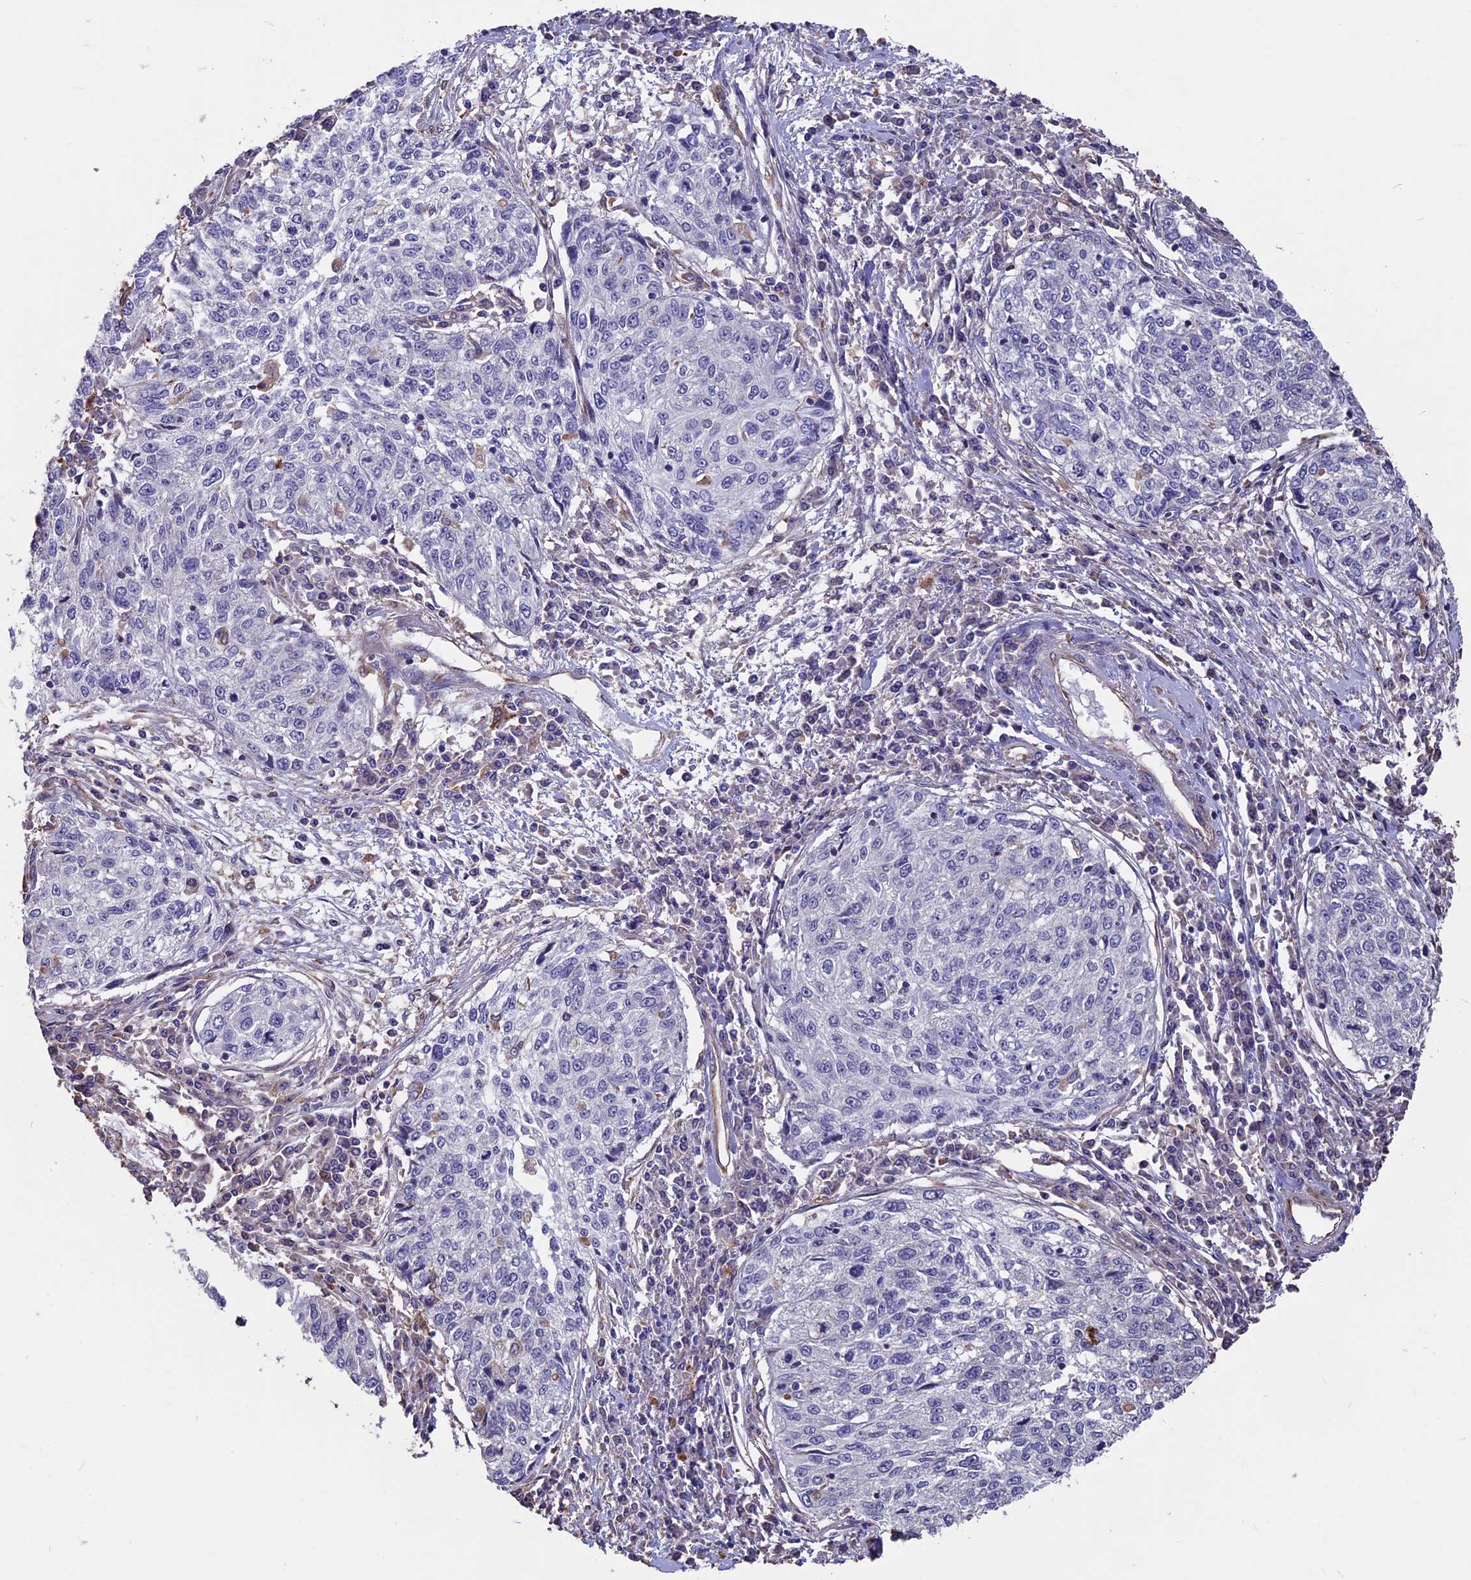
{"staining": {"intensity": "negative", "quantity": "none", "location": "none"}, "tissue": "cervical cancer", "cell_type": "Tumor cells", "image_type": "cancer", "snomed": [{"axis": "morphology", "description": "Squamous cell carcinoma, NOS"}, {"axis": "topography", "description": "Cervix"}], "caption": "Immunohistochemistry (IHC) histopathology image of neoplastic tissue: cervical cancer stained with DAB (3,3'-diaminobenzidine) exhibits no significant protein expression in tumor cells. (Brightfield microscopy of DAB (3,3'-diaminobenzidine) immunohistochemistry (IHC) at high magnification).", "gene": "SEH1L", "patient": {"sex": "female", "age": 57}}